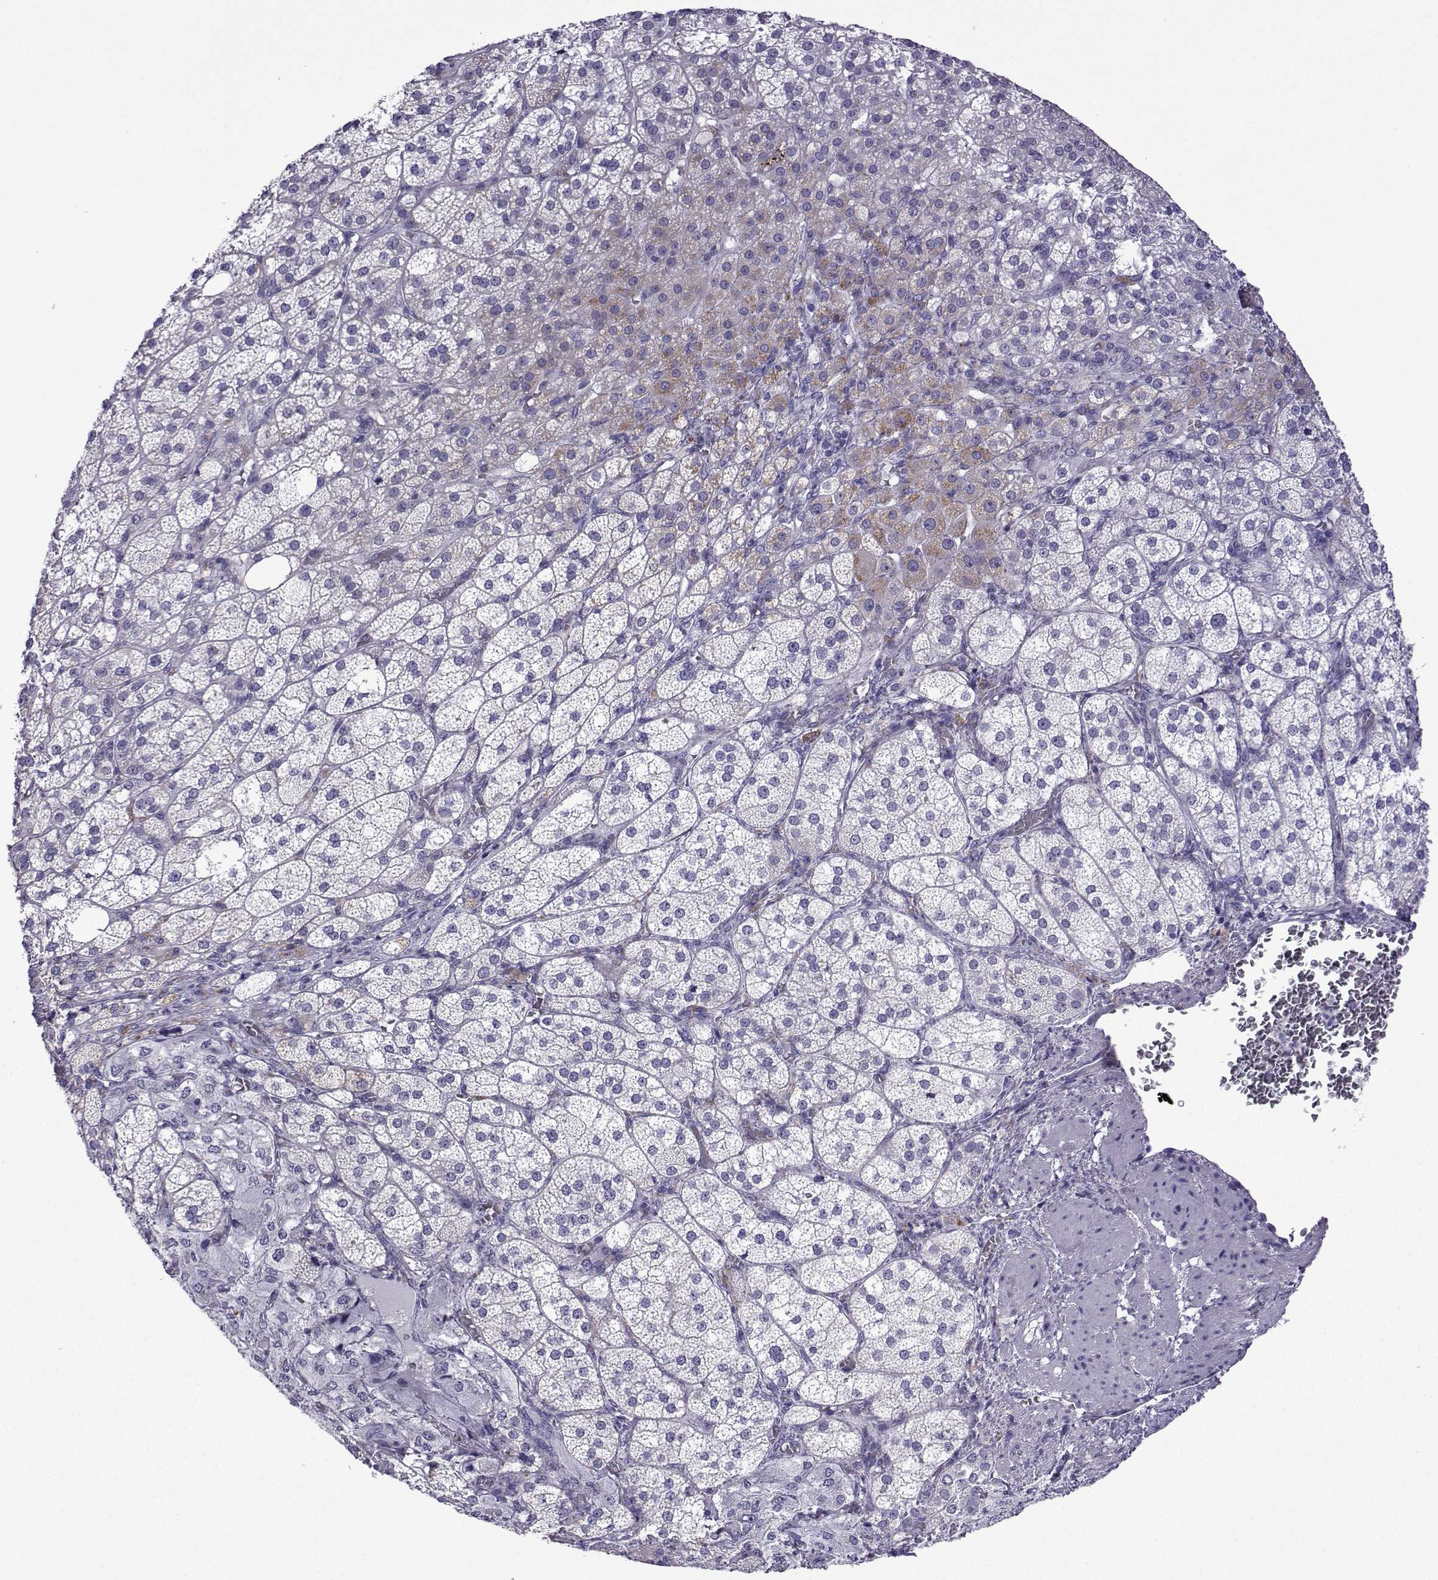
{"staining": {"intensity": "moderate", "quantity": "<25%", "location": "cytoplasmic/membranous"}, "tissue": "adrenal gland", "cell_type": "Glandular cells", "image_type": "normal", "snomed": [{"axis": "morphology", "description": "Normal tissue, NOS"}, {"axis": "topography", "description": "Adrenal gland"}], "caption": "Immunohistochemical staining of benign adrenal gland shows moderate cytoplasmic/membranous protein staining in approximately <25% of glandular cells.", "gene": "CFAP70", "patient": {"sex": "female", "age": 60}}